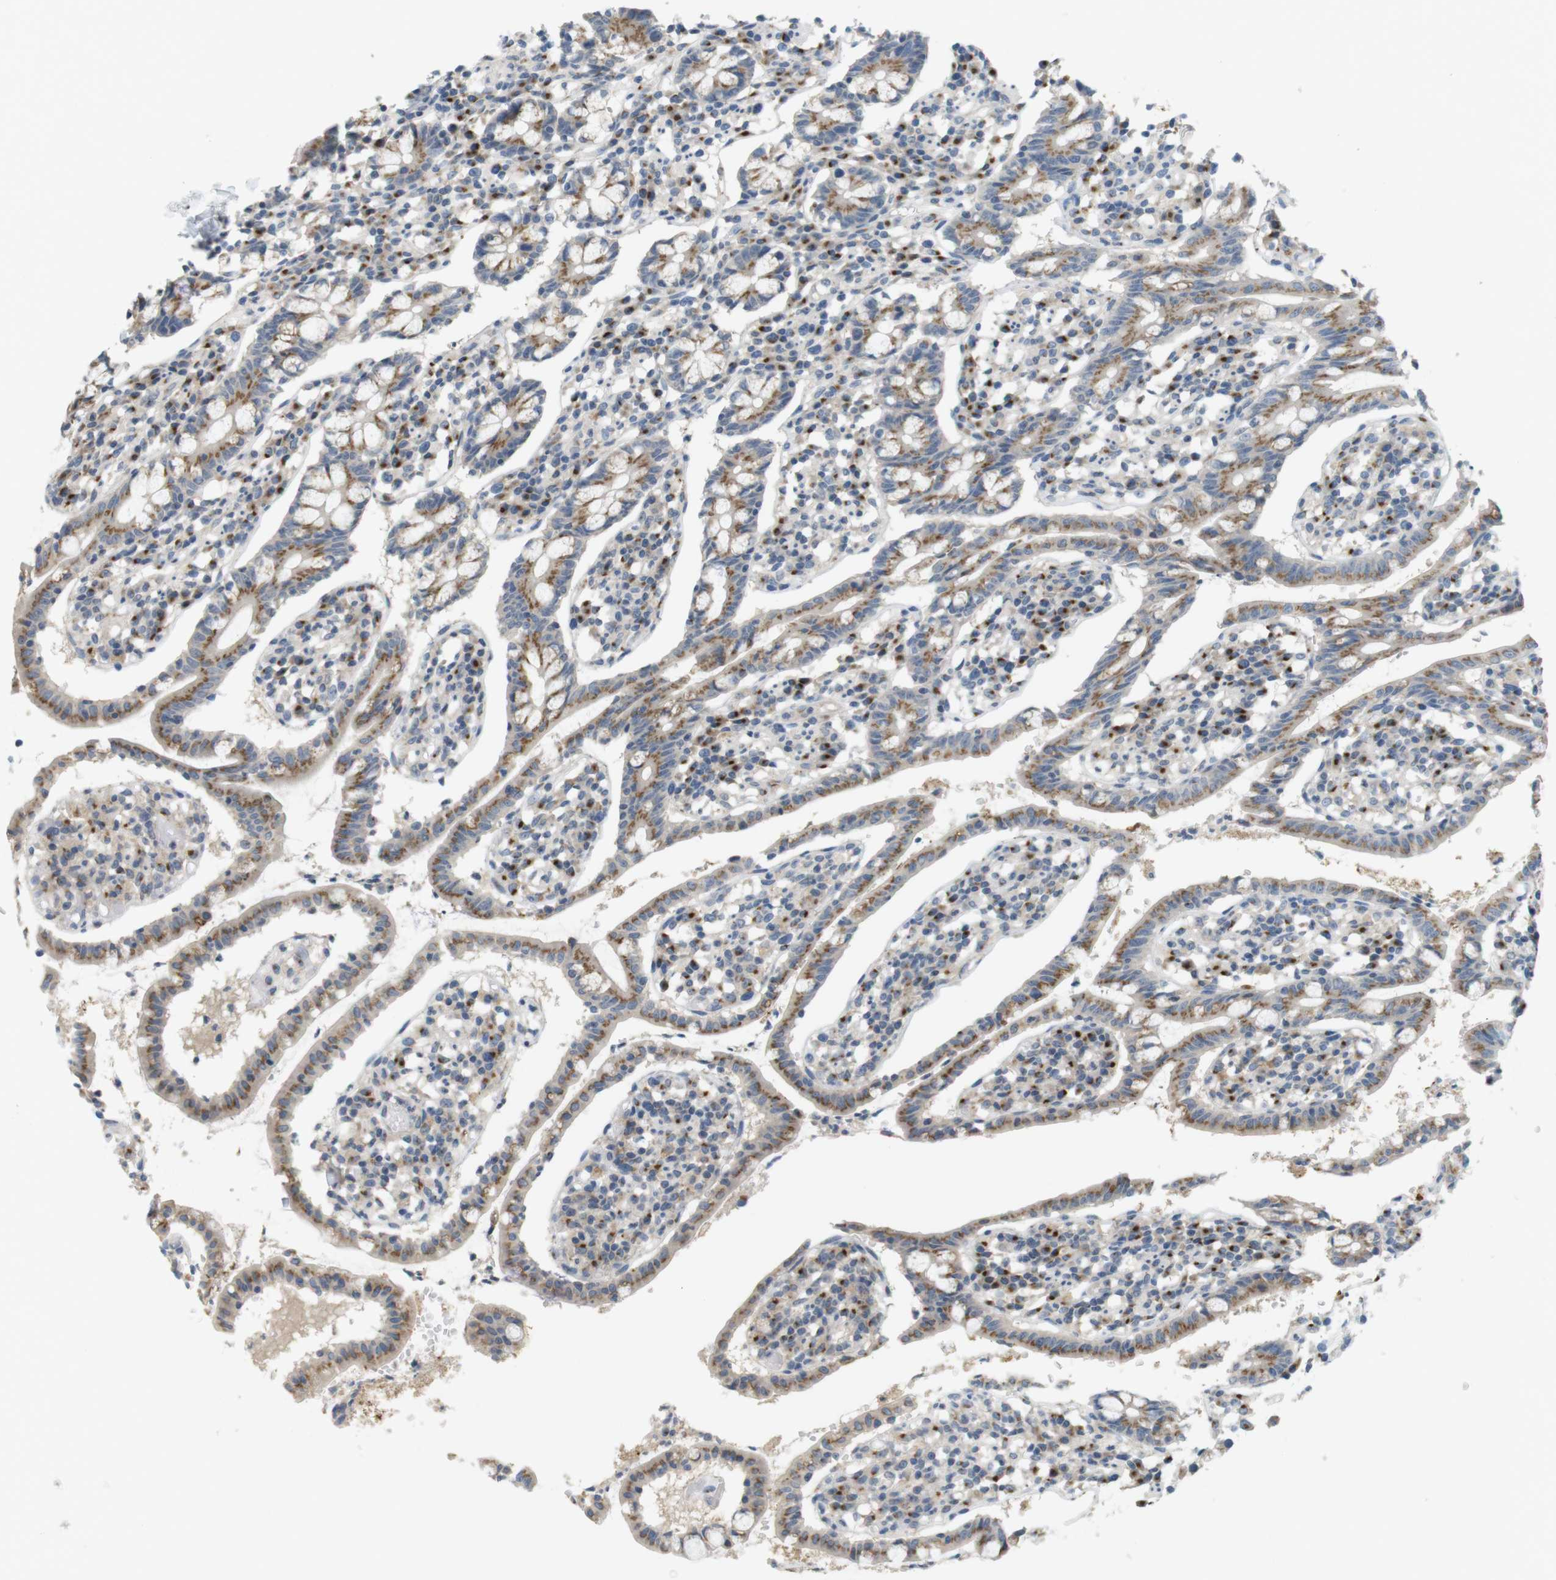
{"staining": {"intensity": "moderate", "quantity": ">75%", "location": "cytoplasmic/membranous"}, "tissue": "small intestine", "cell_type": "Glandular cells", "image_type": "normal", "snomed": [{"axis": "morphology", "description": "Normal tissue, NOS"}, {"axis": "morphology", "description": "Cystadenocarcinoma, serous, Metastatic site"}, {"axis": "topography", "description": "Small intestine"}], "caption": "IHC micrograph of normal small intestine: human small intestine stained using immunohistochemistry reveals medium levels of moderate protein expression localized specifically in the cytoplasmic/membranous of glandular cells, appearing as a cytoplasmic/membranous brown color.", "gene": "YIPF3", "patient": {"sex": "female", "age": 61}}